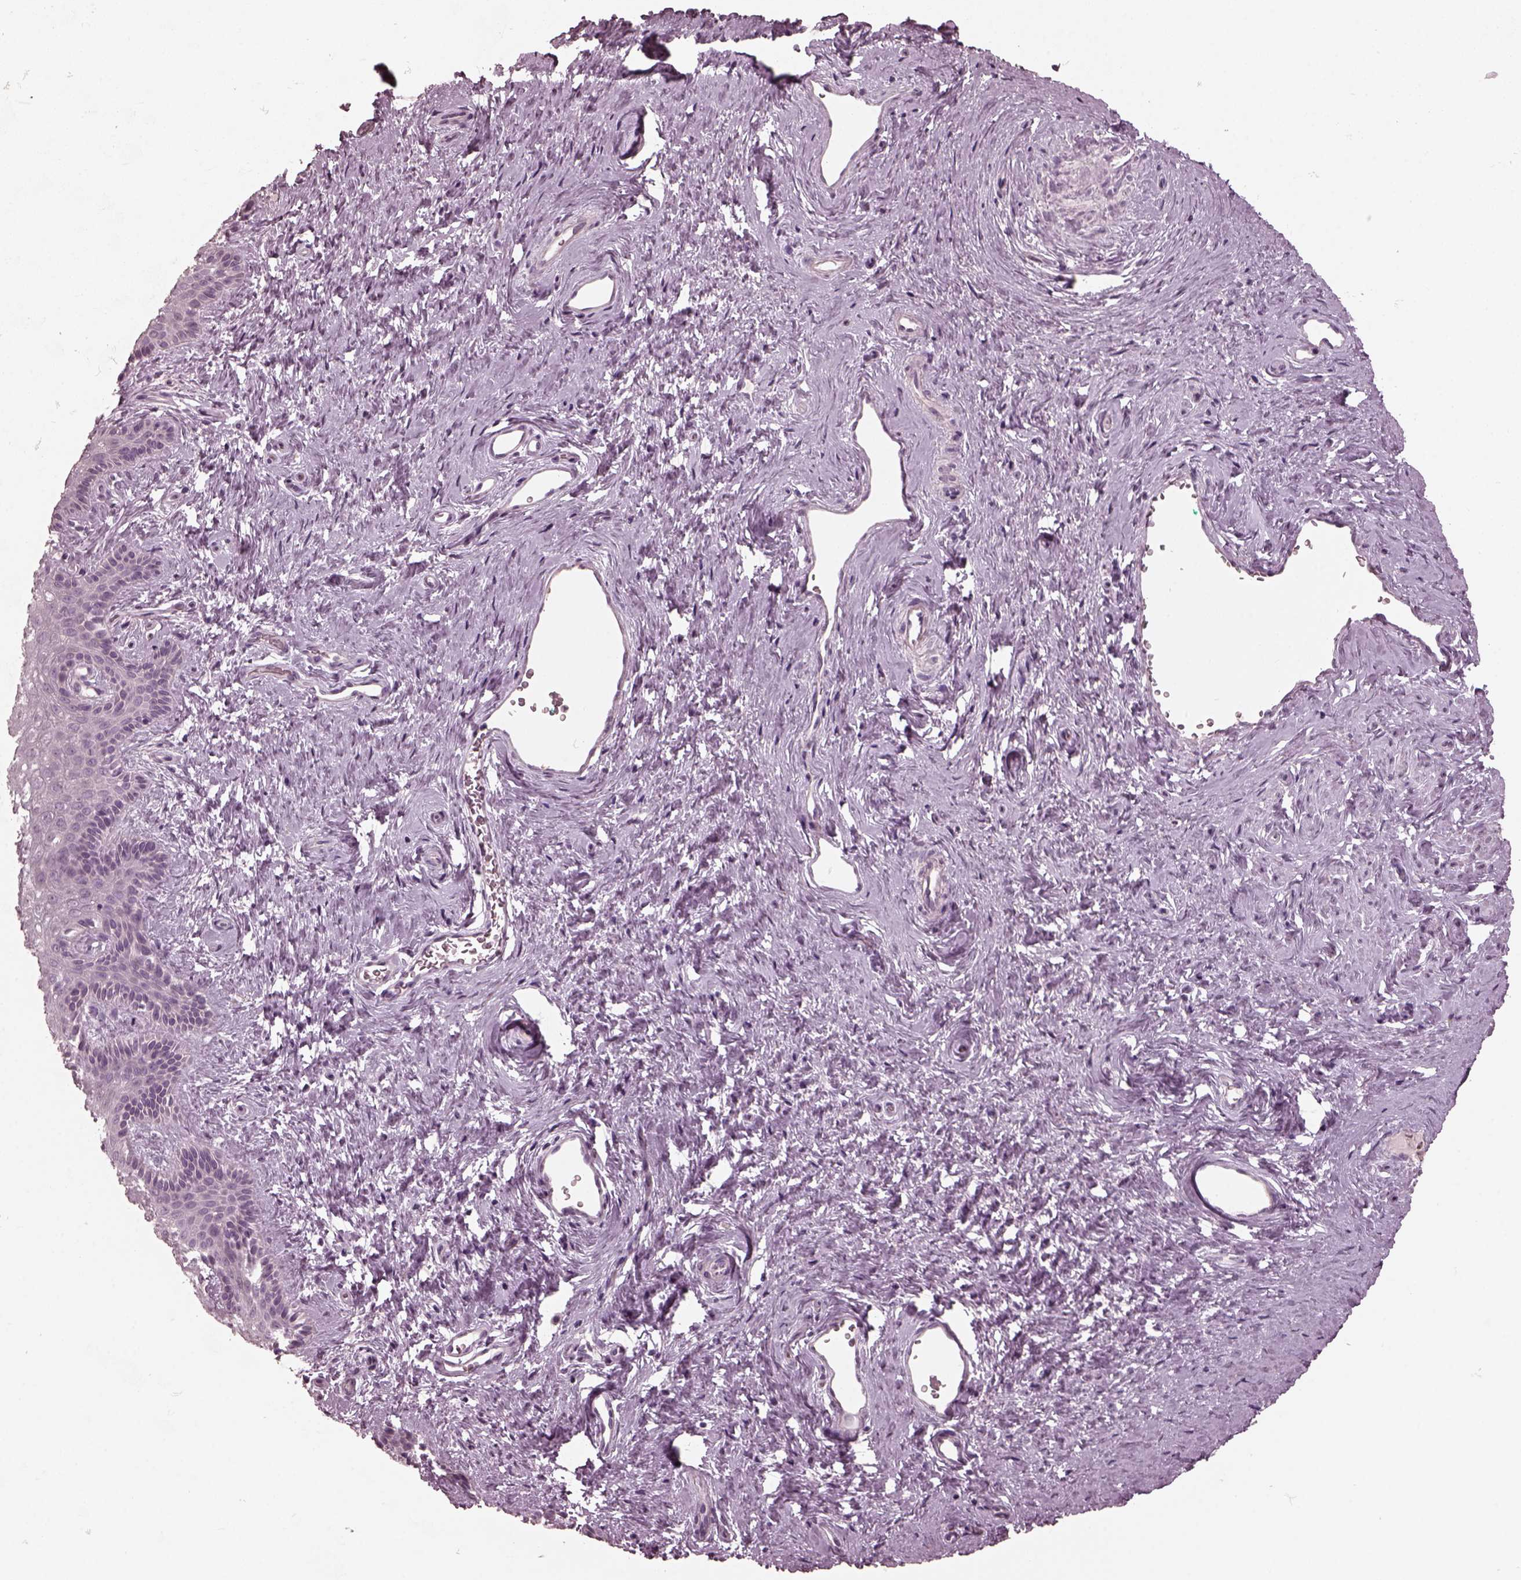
{"staining": {"intensity": "negative", "quantity": "none", "location": "none"}, "tissue": "vagina", "cell_type": "Squamous epithelial cells", "image_type": "normal", "snomed": [{"axis": "morphology", "description": "Normal tissue, NOS"}, {"axis": "topography", "description": "Vagina"}], "caption": "IHC of benign human vagina exhibits no expression in squamous epithelial cells.", "gene": "RCVRN", "patient": {"sex": "female", "age": 45}}